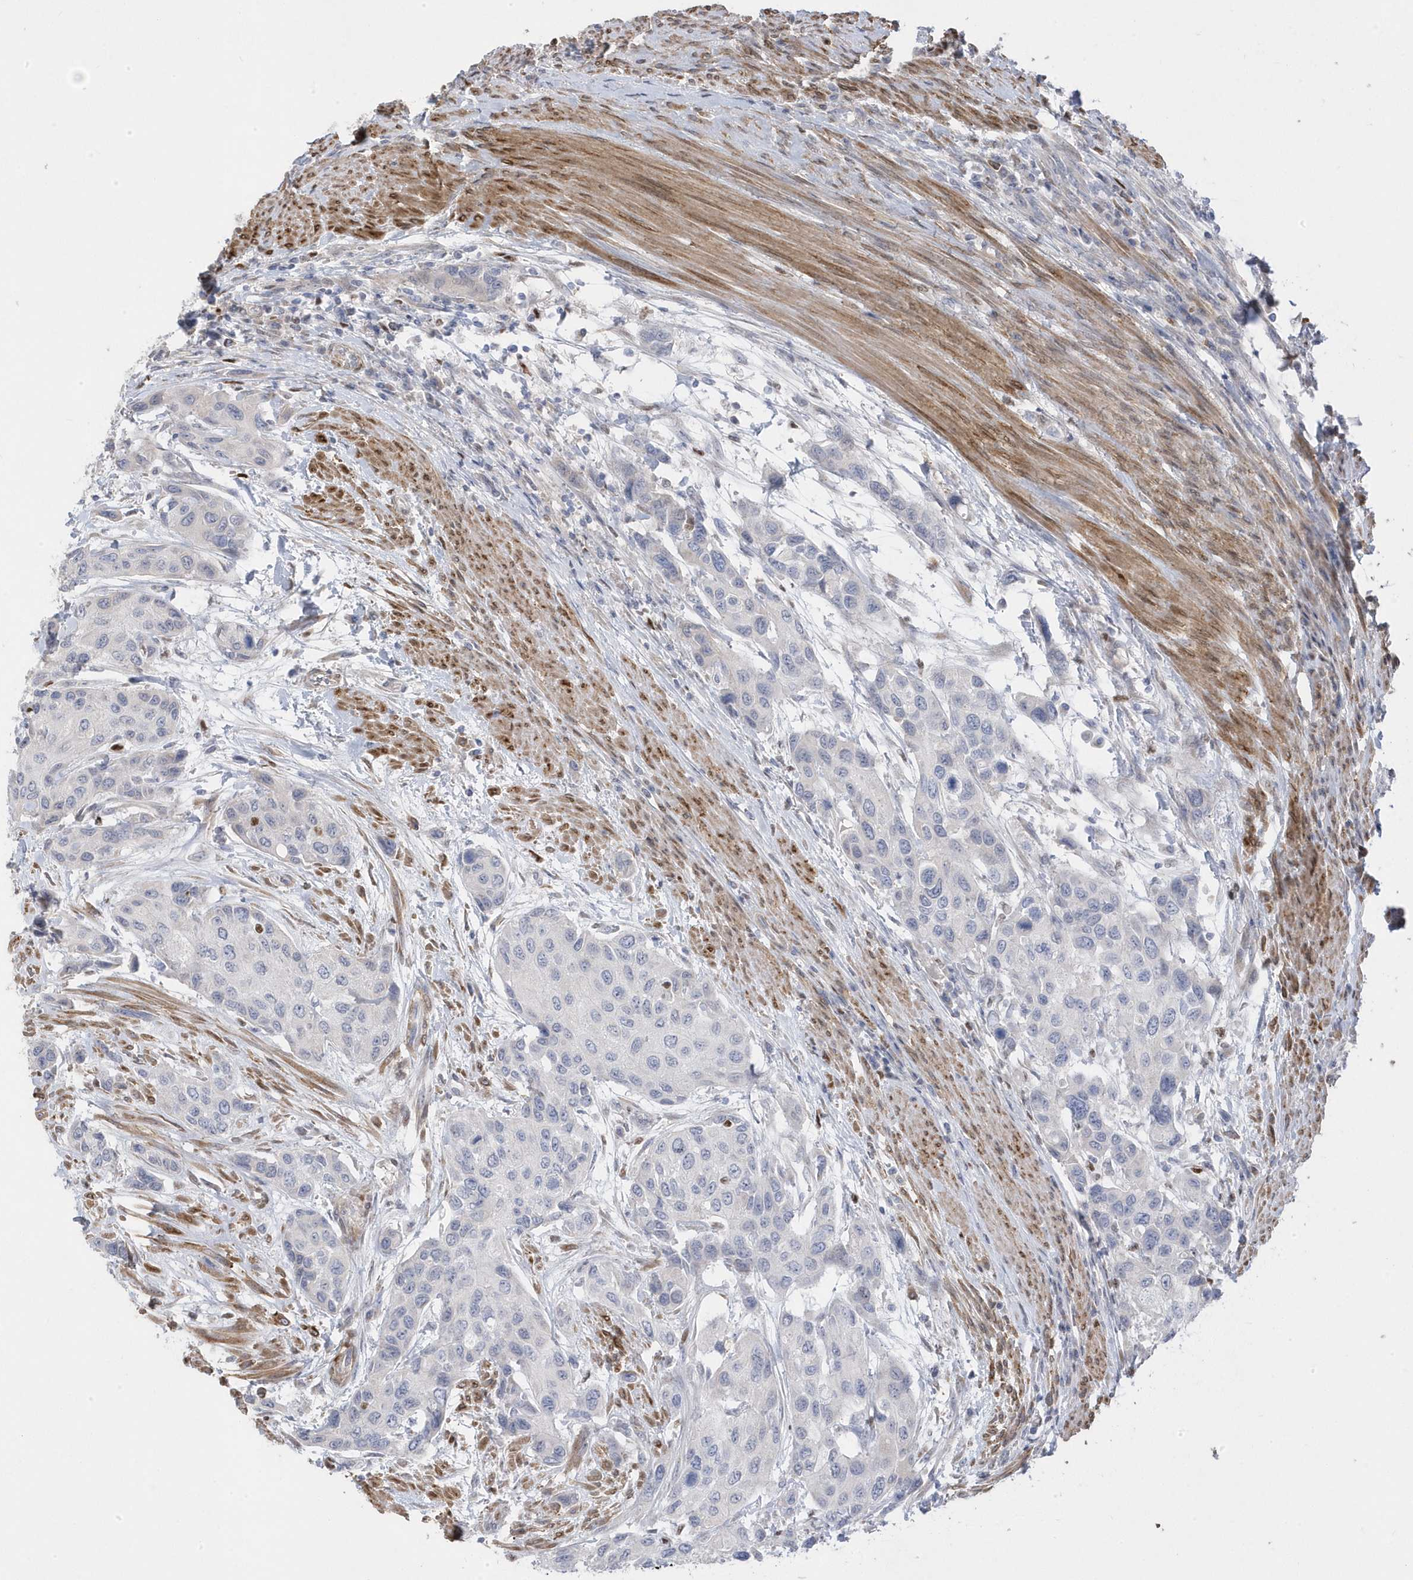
{"staining": {"intensity": "negative", "quantity": "none", "location": "none"}, "tissue": "urothelial cancer", "cell_type": "Tumor cells", "image_type": "cancer", "snomed": [{"axis": "morphology", "description": "Normal tissue, NOS"}, {"axis": "morphology", "description": "Urothelial carcinoma, High grade"}, {"axis": "topography", "description": "Vascular tissue"}, {"axis": "topography", "description": "Urinary bladder"}], "caption": "Immunohistochemistry photomicrograph of human urothelial carcinoma (high-grade) stained for a protein (brown), which reveals no staining in tumor cells.", "gene": "GTPBP6", "patient": {"sex": "female", "age": 56}}